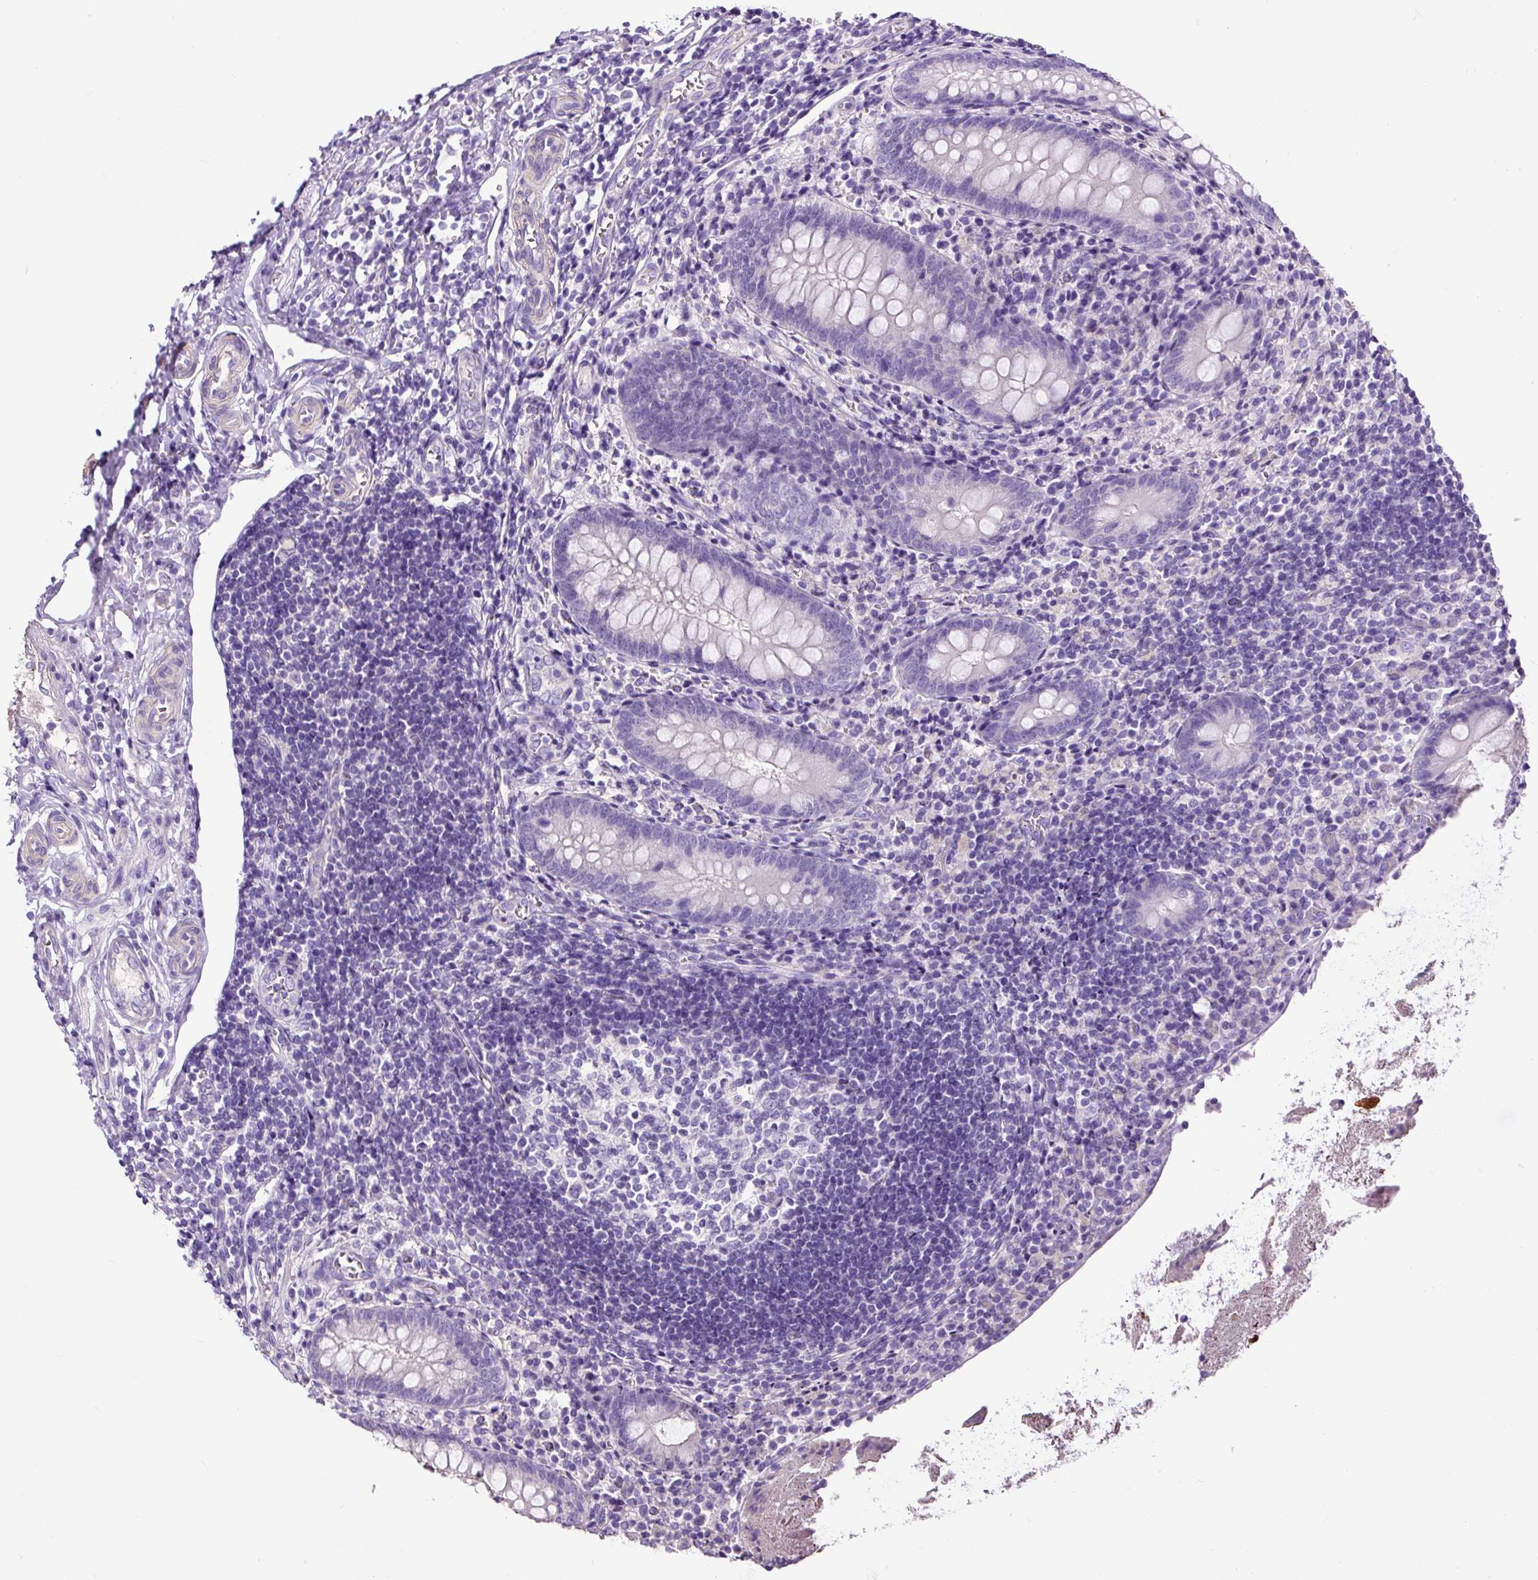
{"staining": {"intensity": "negative", "quantity": "none", "location": "none"}, "tissue": "appendix", "cell_type": "Glandular cells", "image_type": "normal", "snomed": [{"axis": "morphology", "description": "Normal tissue, NOS"}, {"axis": "topography", "description": "Appendix"}], "caption": "Glandular cells are negative for brown protein staining in normal appendix. Nuclei are stained in blue.", "gene": "PDIA2", "patient": {"sex": "female", "age": 17}}